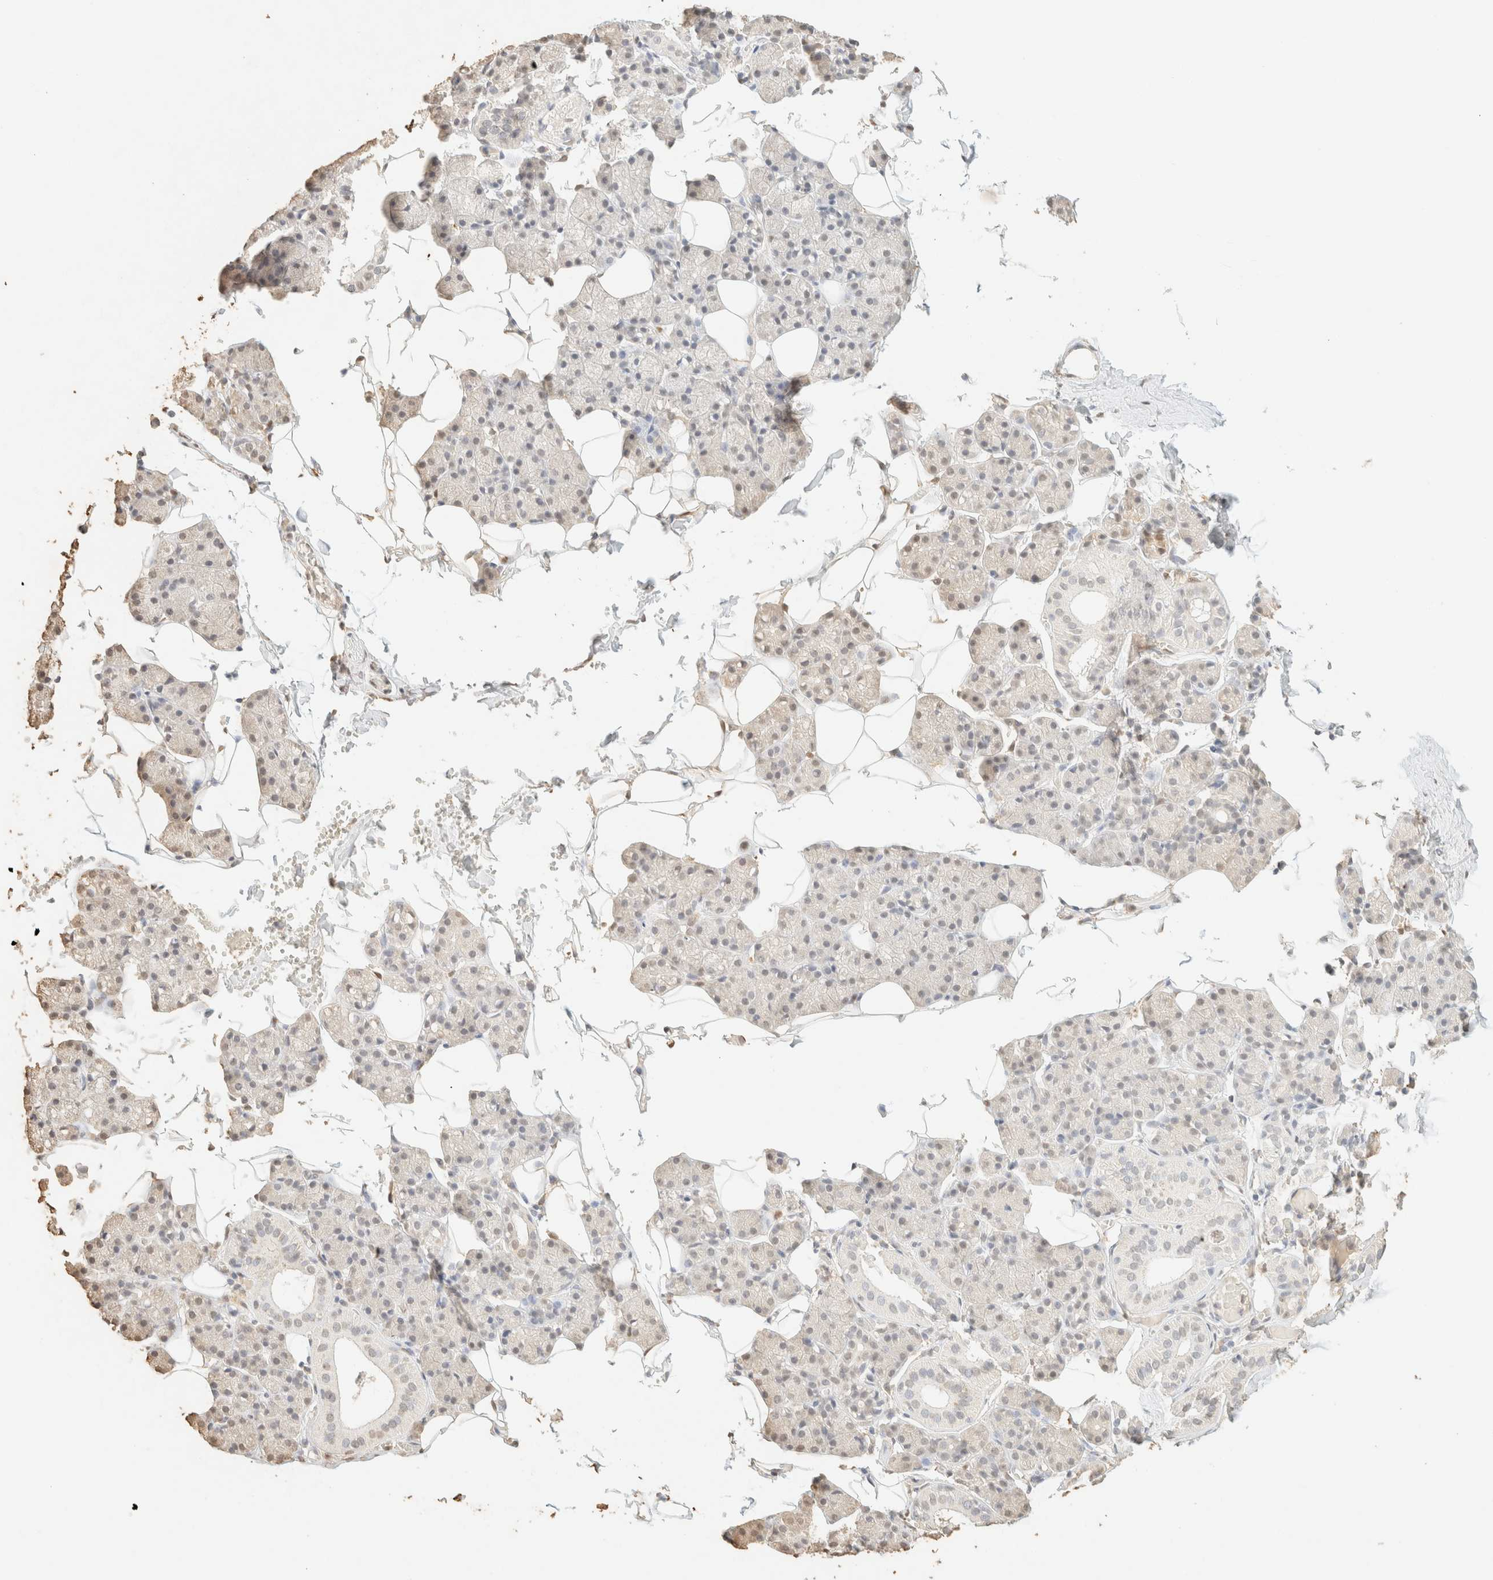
{"staining": {"intensity": "weak", "quantity": "<25%", "location": "nuclear"}, "tissue": "salivary gland", "cell_type": "Glandular cells", "image_type": "normal", "snomed": [{"axis": "morphology", "description": "Normal tissue, NOS"}, {"axis": "topography", "description": "Salivary gland"}], "caption": "A high-resolution histopathology image shows immunohistochemistry staining of normal salivary gland, which exhibits no significant positivity in glandular cells. (DAB IHC with hematoxylin counter stain).", "gene": "S100A13", "patient": {"sex": "female", "age": 33}}